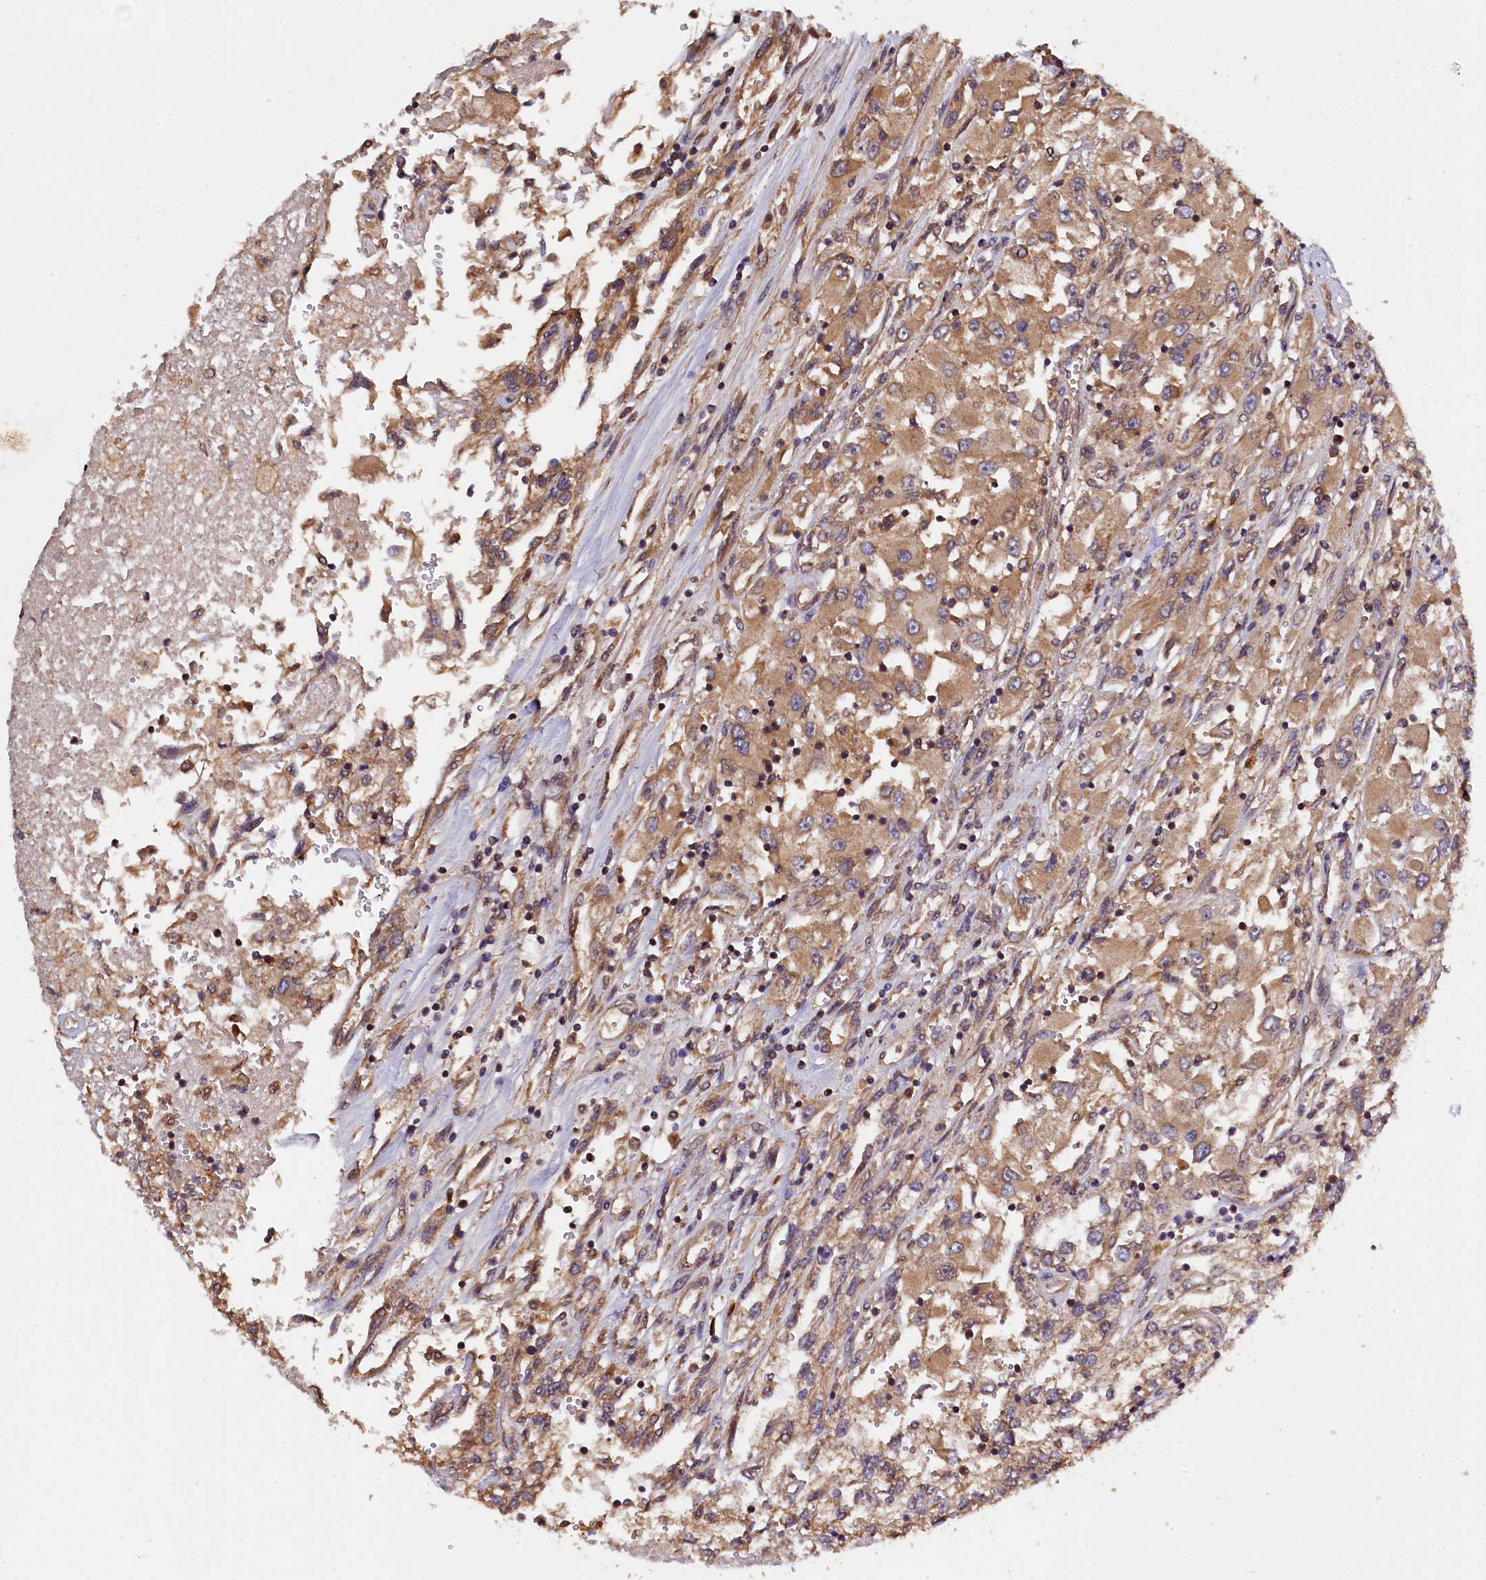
{"staining": {"intensity": "moderate", "quantity": ">75%", "location": "cytoplasmic/membranous"}, "tissue": "renal cancer", "cell_type": "Tumor cells", "image_type": "cancer", "snomed": [{"axis": "morphology", "description": "Adenocarcinoma, NOS"}, {"axis": "topography", "description": "Kidney"}], "caption": "IHC staining of renal cancer (adenocarcinoma), which reveals medium levels of moderate cytoplasmic/membranous staining in approximately >75% of tumor cells indicating moderate cytoplasmic/membranous protein expression. The staining was performed using DAB (brown) for protein detection and nuclei were counterstained in hematoxylin (blue).", "gene": "KLC2", "patient": {"sex": "female", "age": 52}}